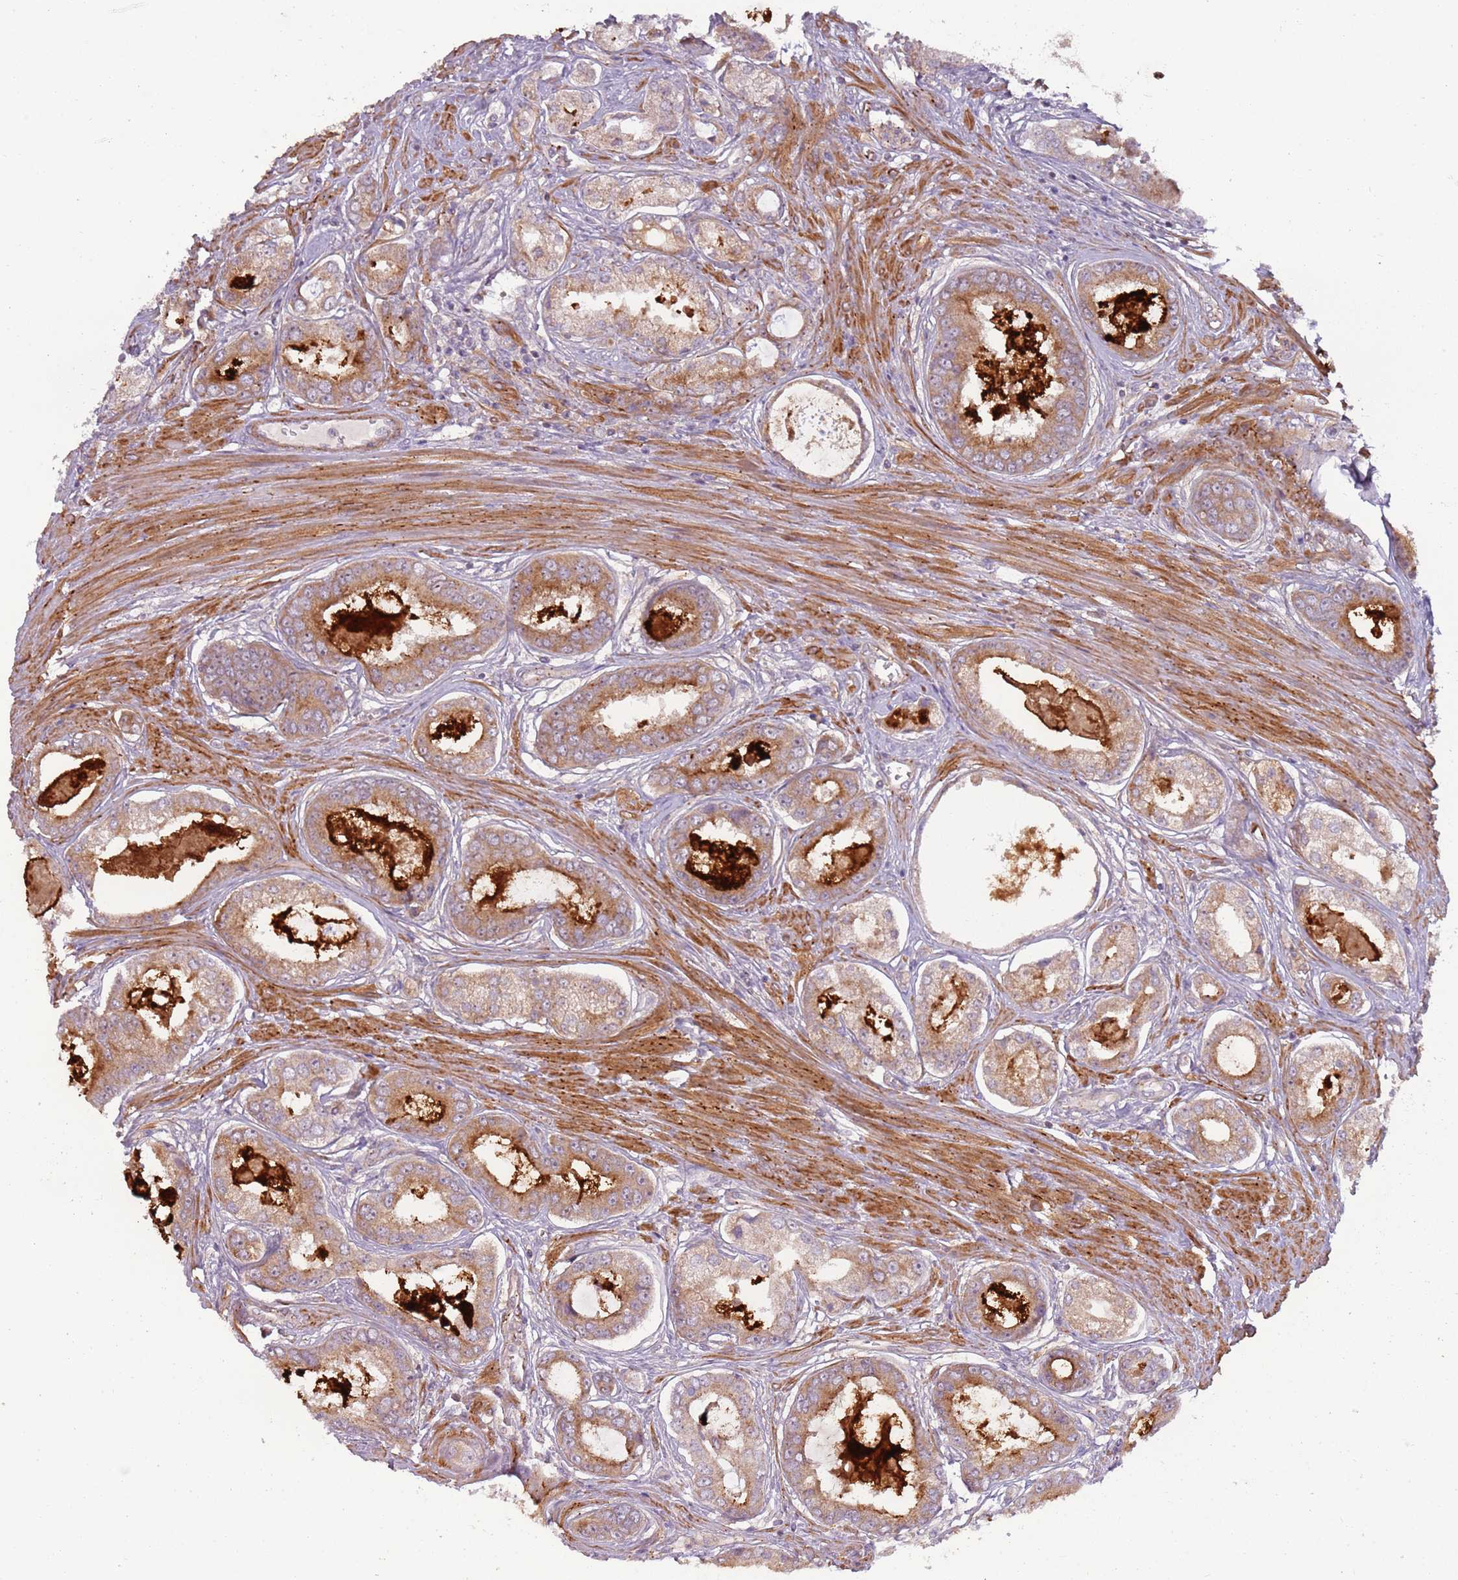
{"staining": {"intensity": "moderate", "quantity": ">75%", "location": "cytoplasmic/membranous"}, "tissue": "prostate cancer", "cell_type": "Tumor cells", "image_type": "cancer", "snomed": [{"axis": "morphology", "description": "Adenocarcinoma, Low grade"}, {"axis": "topography", "description": "Prostate"}], "caption": "Prostate low-grade adenocarcinoma stained with DAB (3,3'-diaminobenzidine) immunohistochemistry displays medium levels of moderate cytoplasmic/membranous expression in approximately >75% of tumor cells.", "gene": "DTD2", "patient": {"sex": "male", "age": 68}}